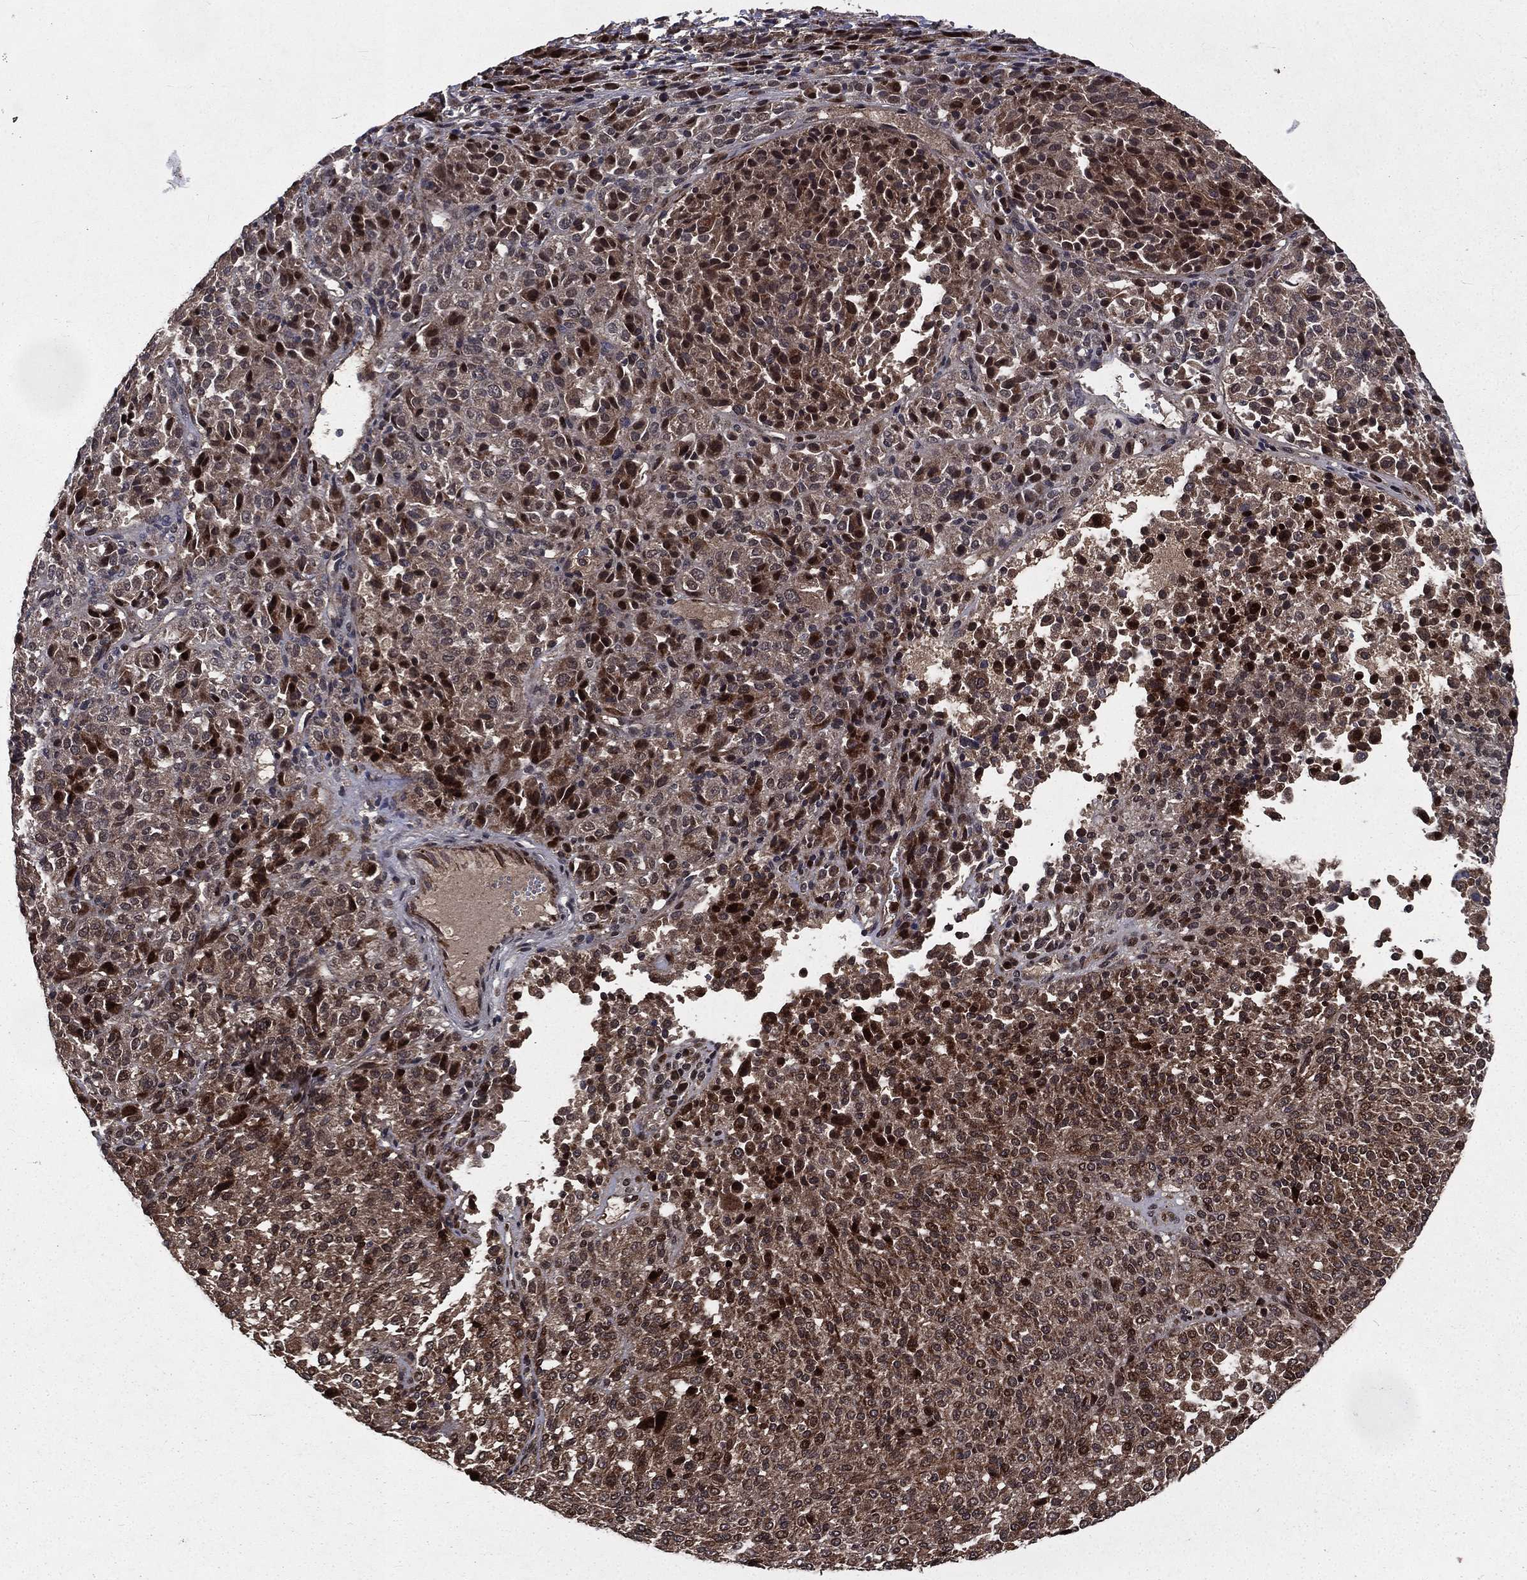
{"staining": {"intensity": "moderate", "quantity": ">75%", "location": "cytoplasmic/membranous"}, "tissue": "melanoma", "cell_type": "Tumor cells", "image_type": "cancer", "snomed": [{"axis": "morphology", "description": "Malignant melanoma, Metastatic site"}, {"axis": "topography", "description": "Brain"}], "caption": "Immunohistochemical staining of human malignant melanoma (metastatic site) displays medium levels of moderate cytoplasmic/membranous positivity in about >75% of tumor cells.", "gene": "LENG8", "patient": {"sex": "female", "age": 56}}